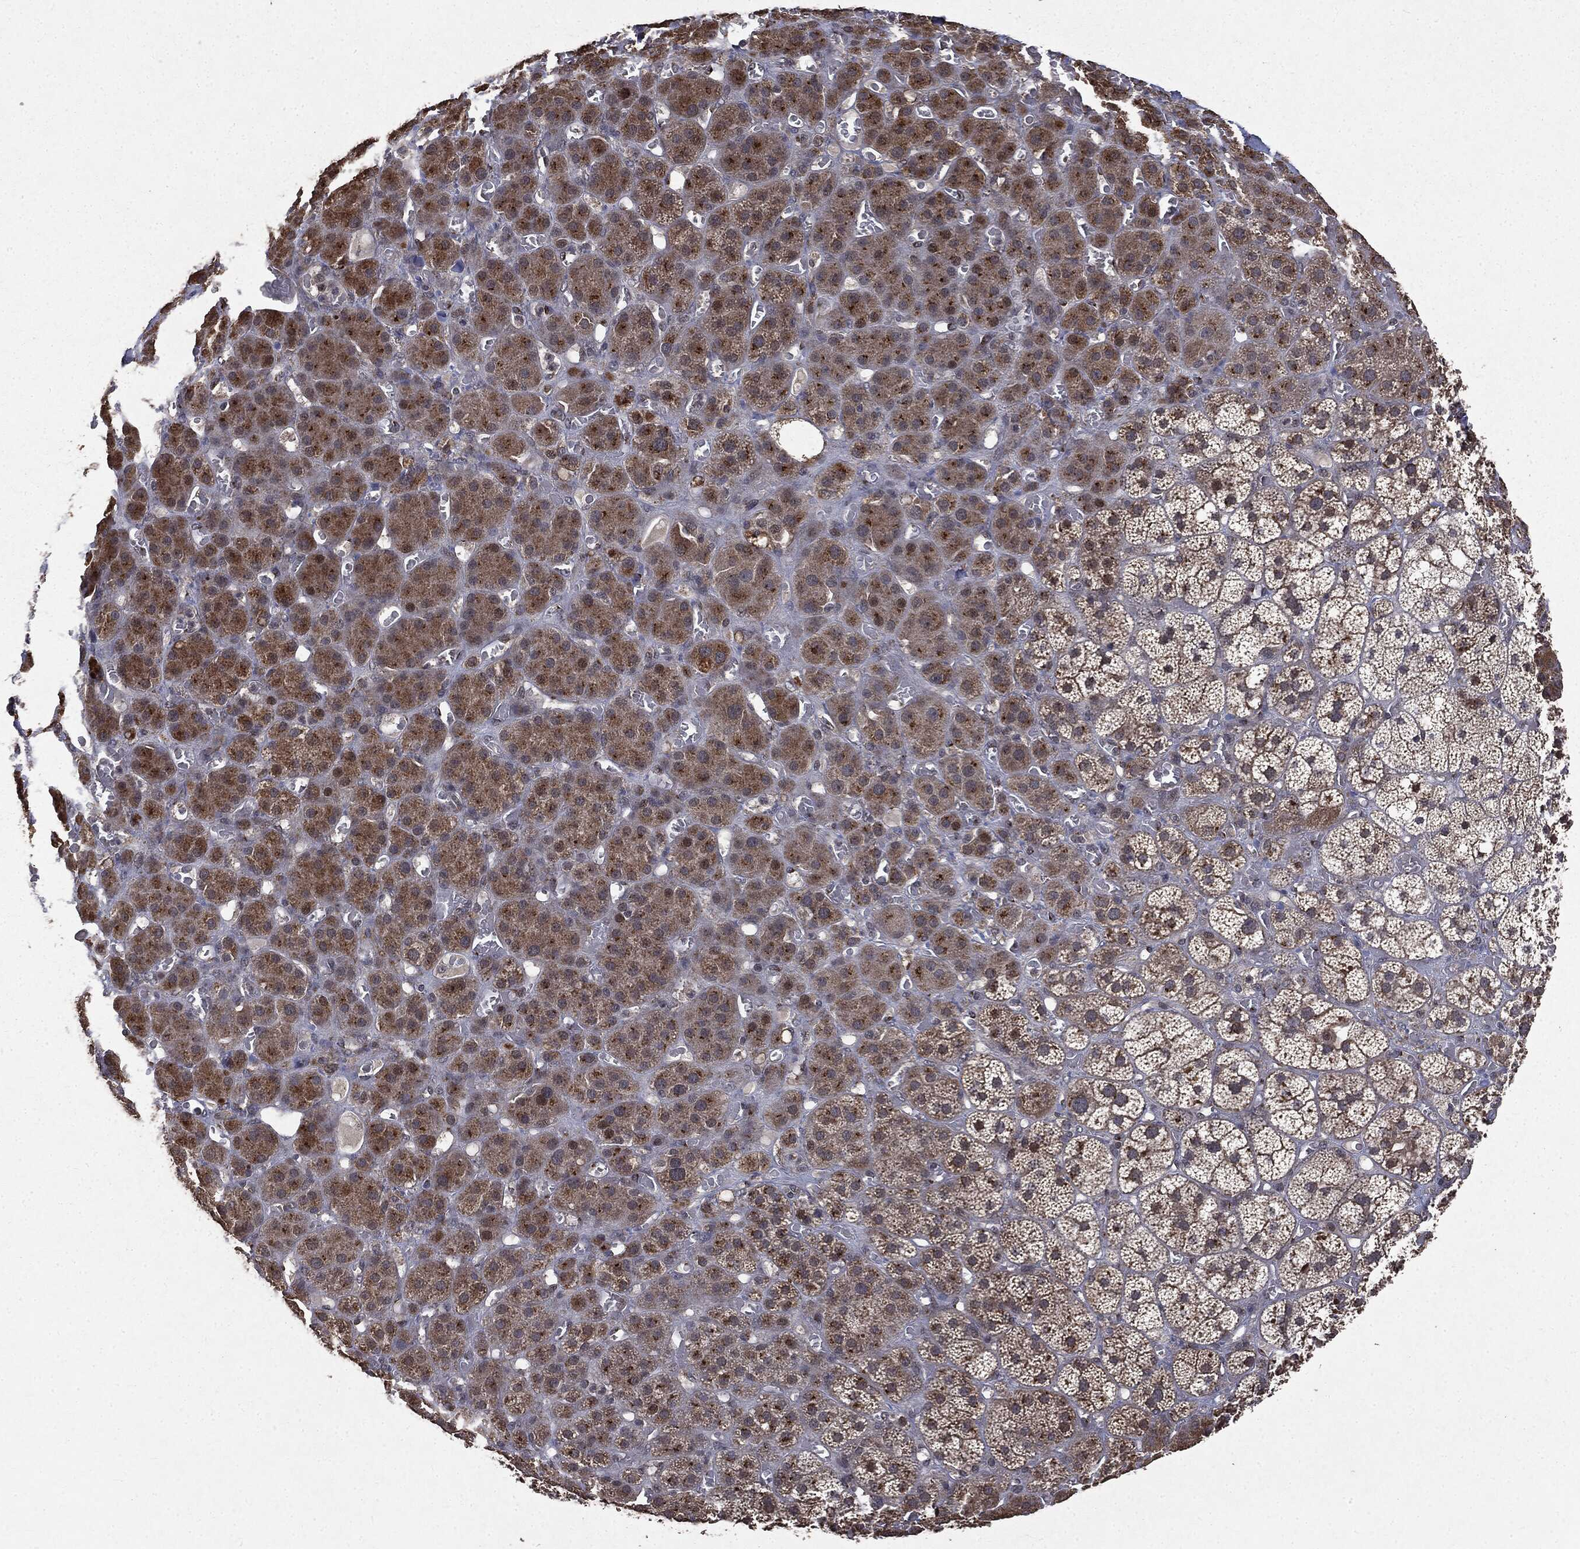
{"staining": {"intensity": "strong", "quantity": ">75%", "location": "cytoplasmic/membranous"}, "tissue": "adrenal gland", "cell_type": "Glandular cells", "image_type": "normal", "snomed": [{"axis": "morphology", "description": "Normal tissue, NOS"}, {"axis": "topography", "description": "Adrenal gland"}], "caption": "The immunohistochemical stain labels strong cytoplasmic/membranous staining in glandular cells of normal adrenal gland. The staining is performed using DAB brown chromogen to label protein expression. The nuclei are counter-stained blue using hematoxylin.", "gene": "PLPPR2", "patient": {"sex": "male", "age": 70}}